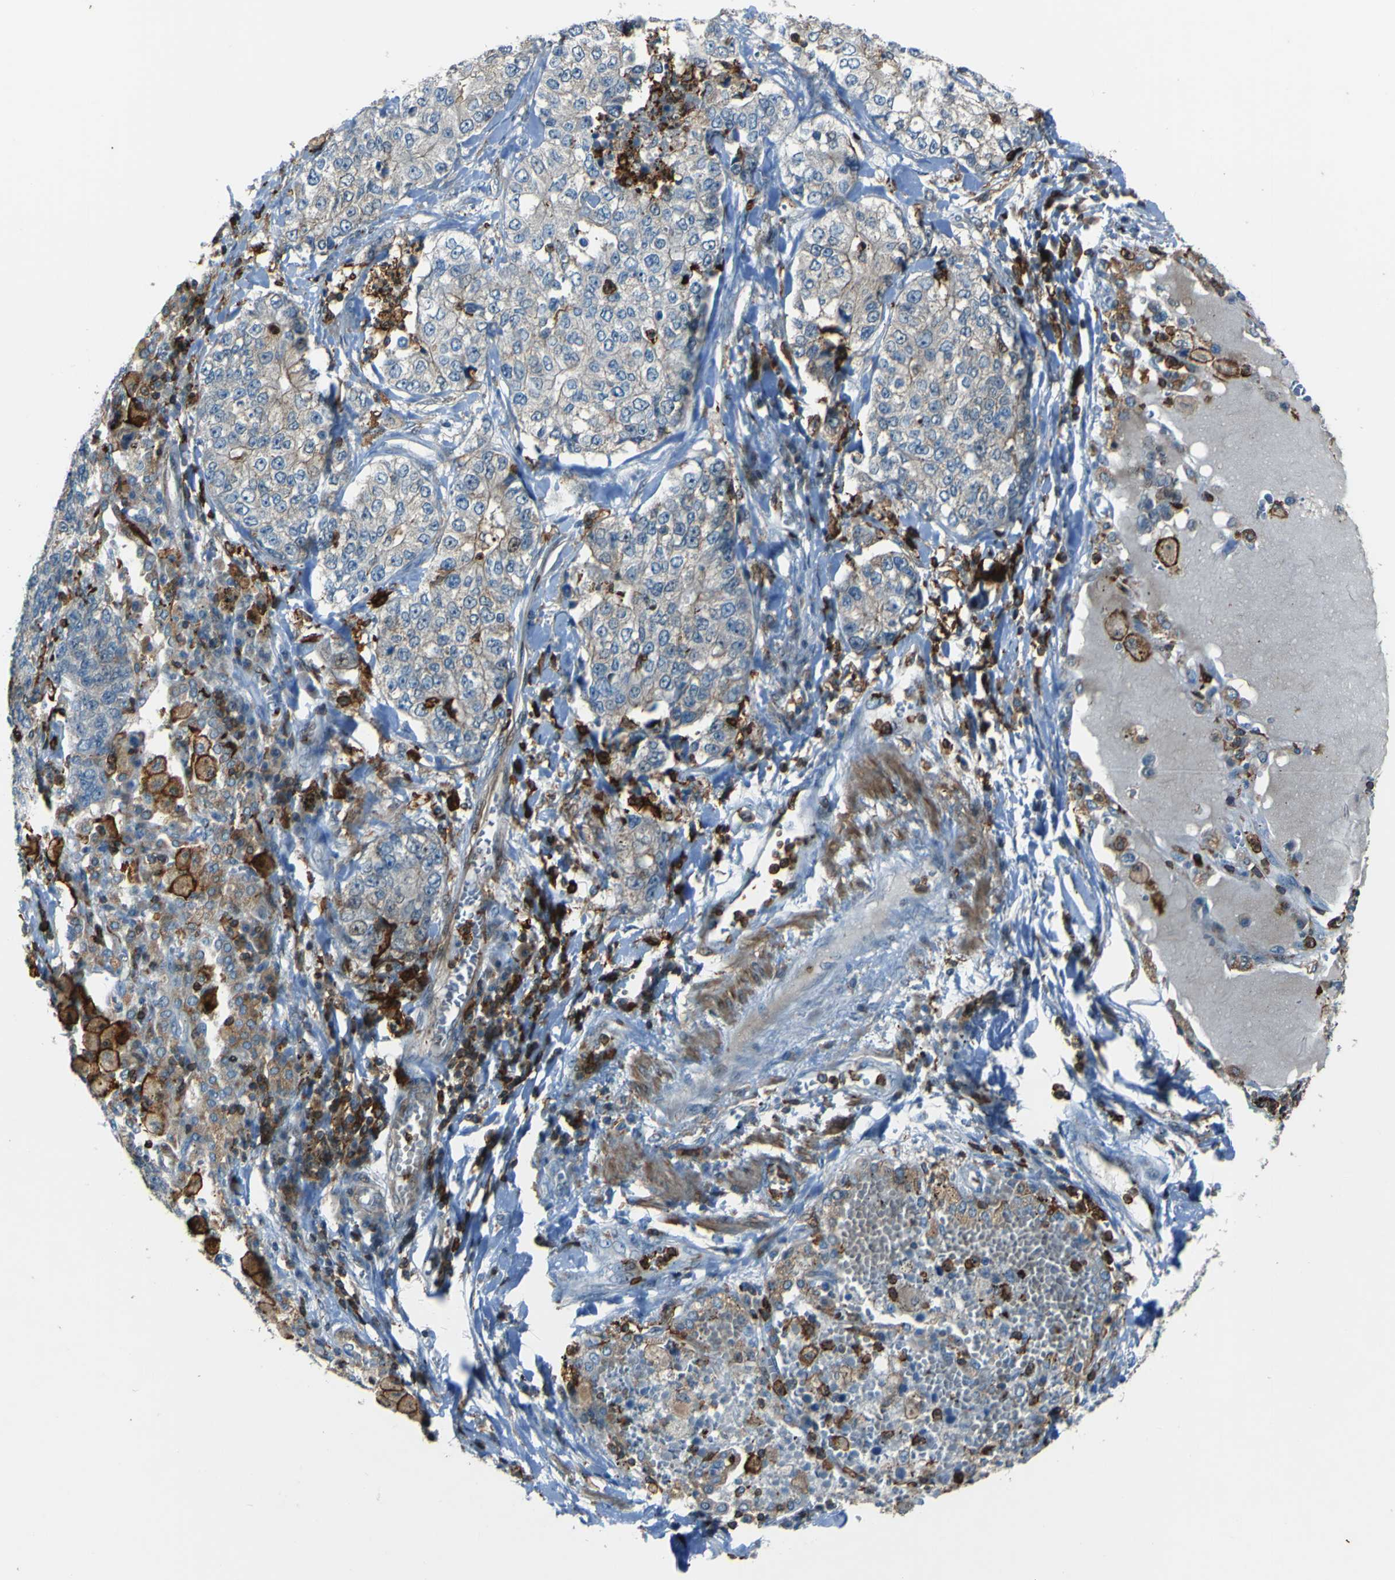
{"staining": {"intensity": "weak", "quantity": "<25%", "location": "cytoplasmic/membranous"}, "tissue": "lung cancer", "cell_type": "Tumor cells", "image_type": "cancer", "snomed": [{"axis": "morphology", "description": "Adenocarcinoma, NOS"}, {"axis": "topography", "description": "Lung"}], "caption": "Immunohistochemistry image of lung cancer (adenocarcinoma) stained for a protein (brown), which demonstrates no expression in tumor cells.", "gene": "PCDHB5", "patient": {"sex": "male", "age": 49}}